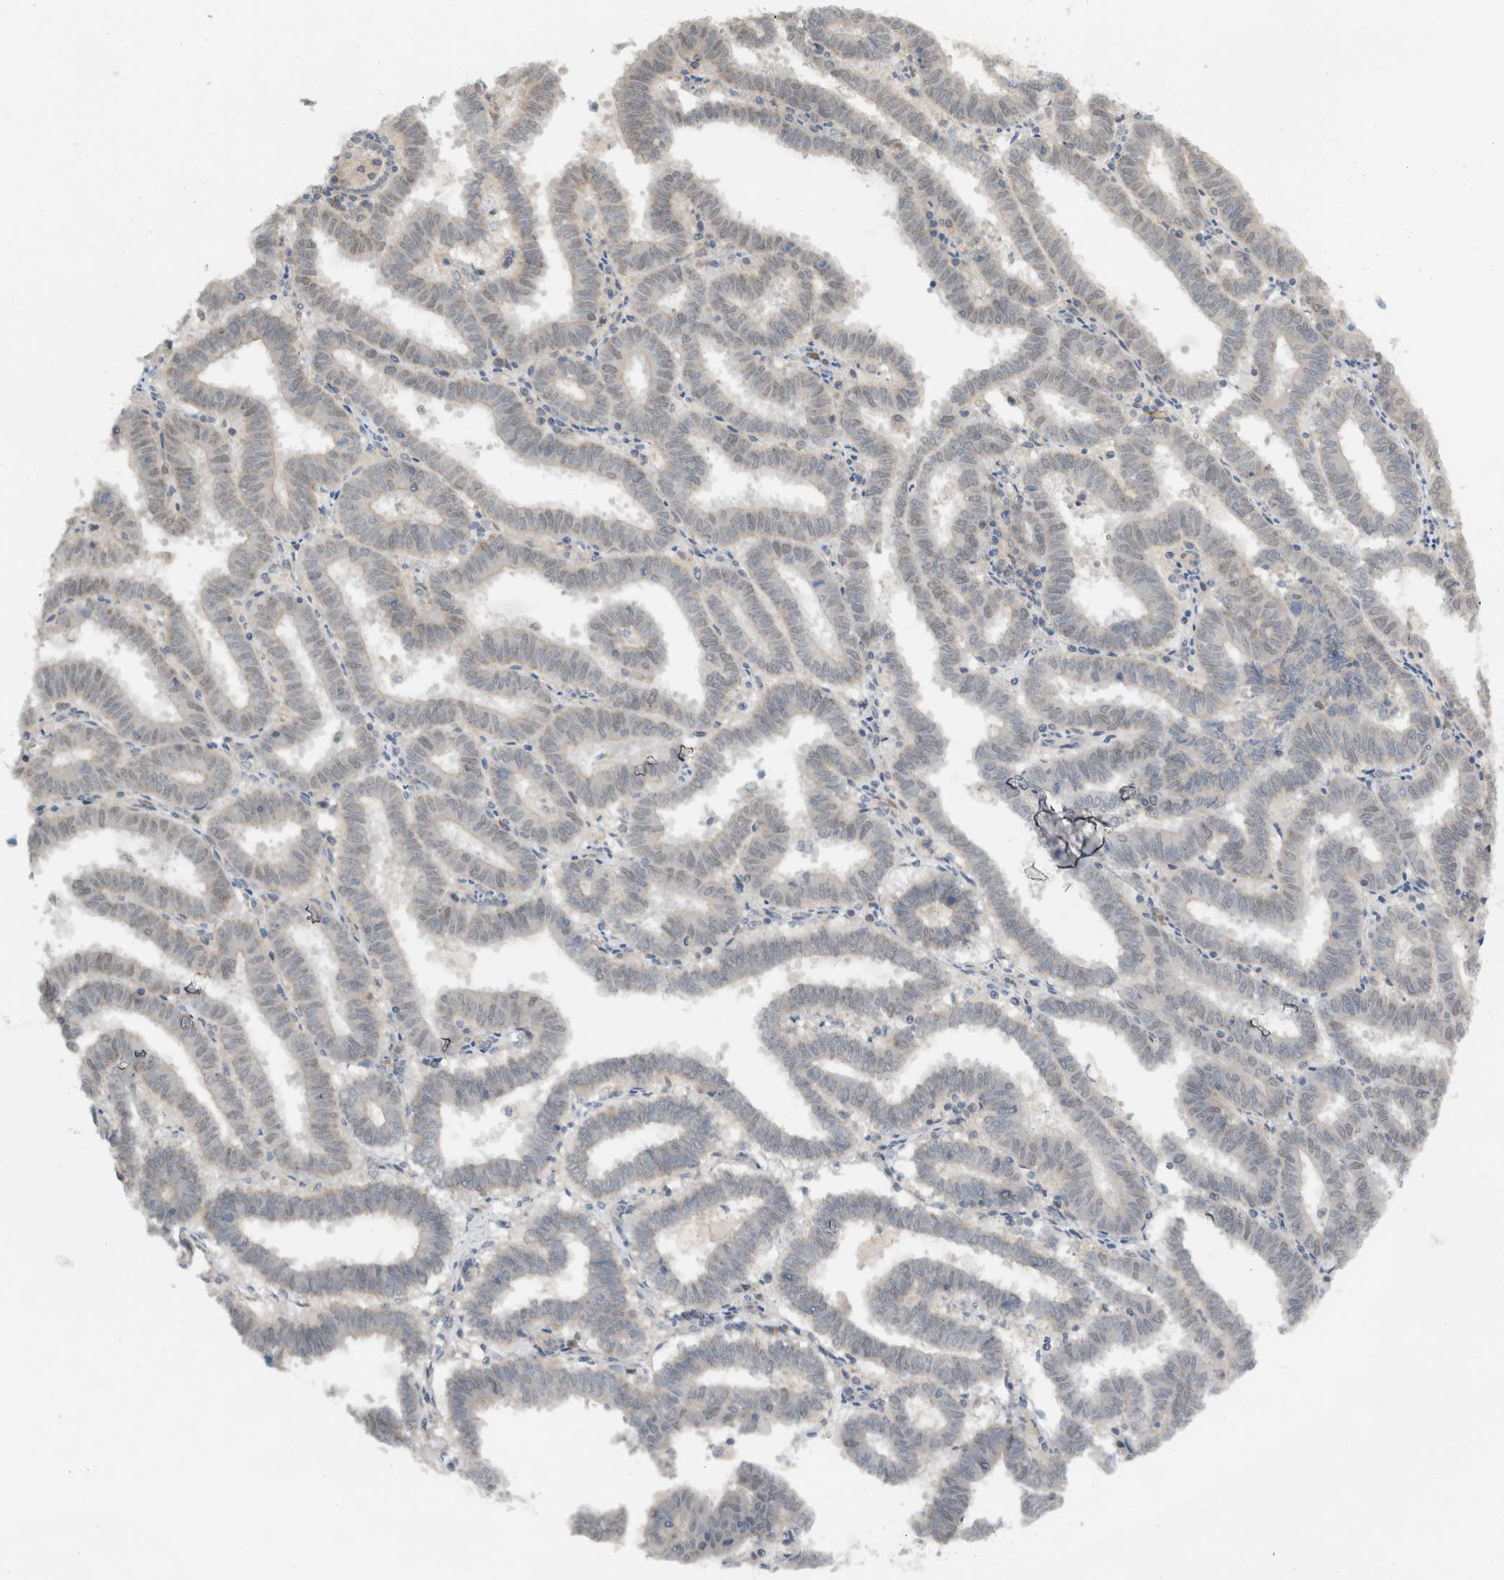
{"staining": {"intensity": "weak", "quantity": "25%-75%", "location": "cytoplasmic/membranous"}, "tissue": "endometrial cancer", "cell_type": "Tumor cells", "image_type": "cancer", "snomed": [{"axis": "morphology", "description": "Adenocarcinoma, NOS"}, {"axis": "topography", "description": "Uterus"}], "caption": "A brown stain shows weak cytoplasmic/membranous staining of a protein in human endometrial cancer (adenocarcinoma) tumor cells.", "gene": "MPRIP", "patient": {"sex": "female", "age": 83}}